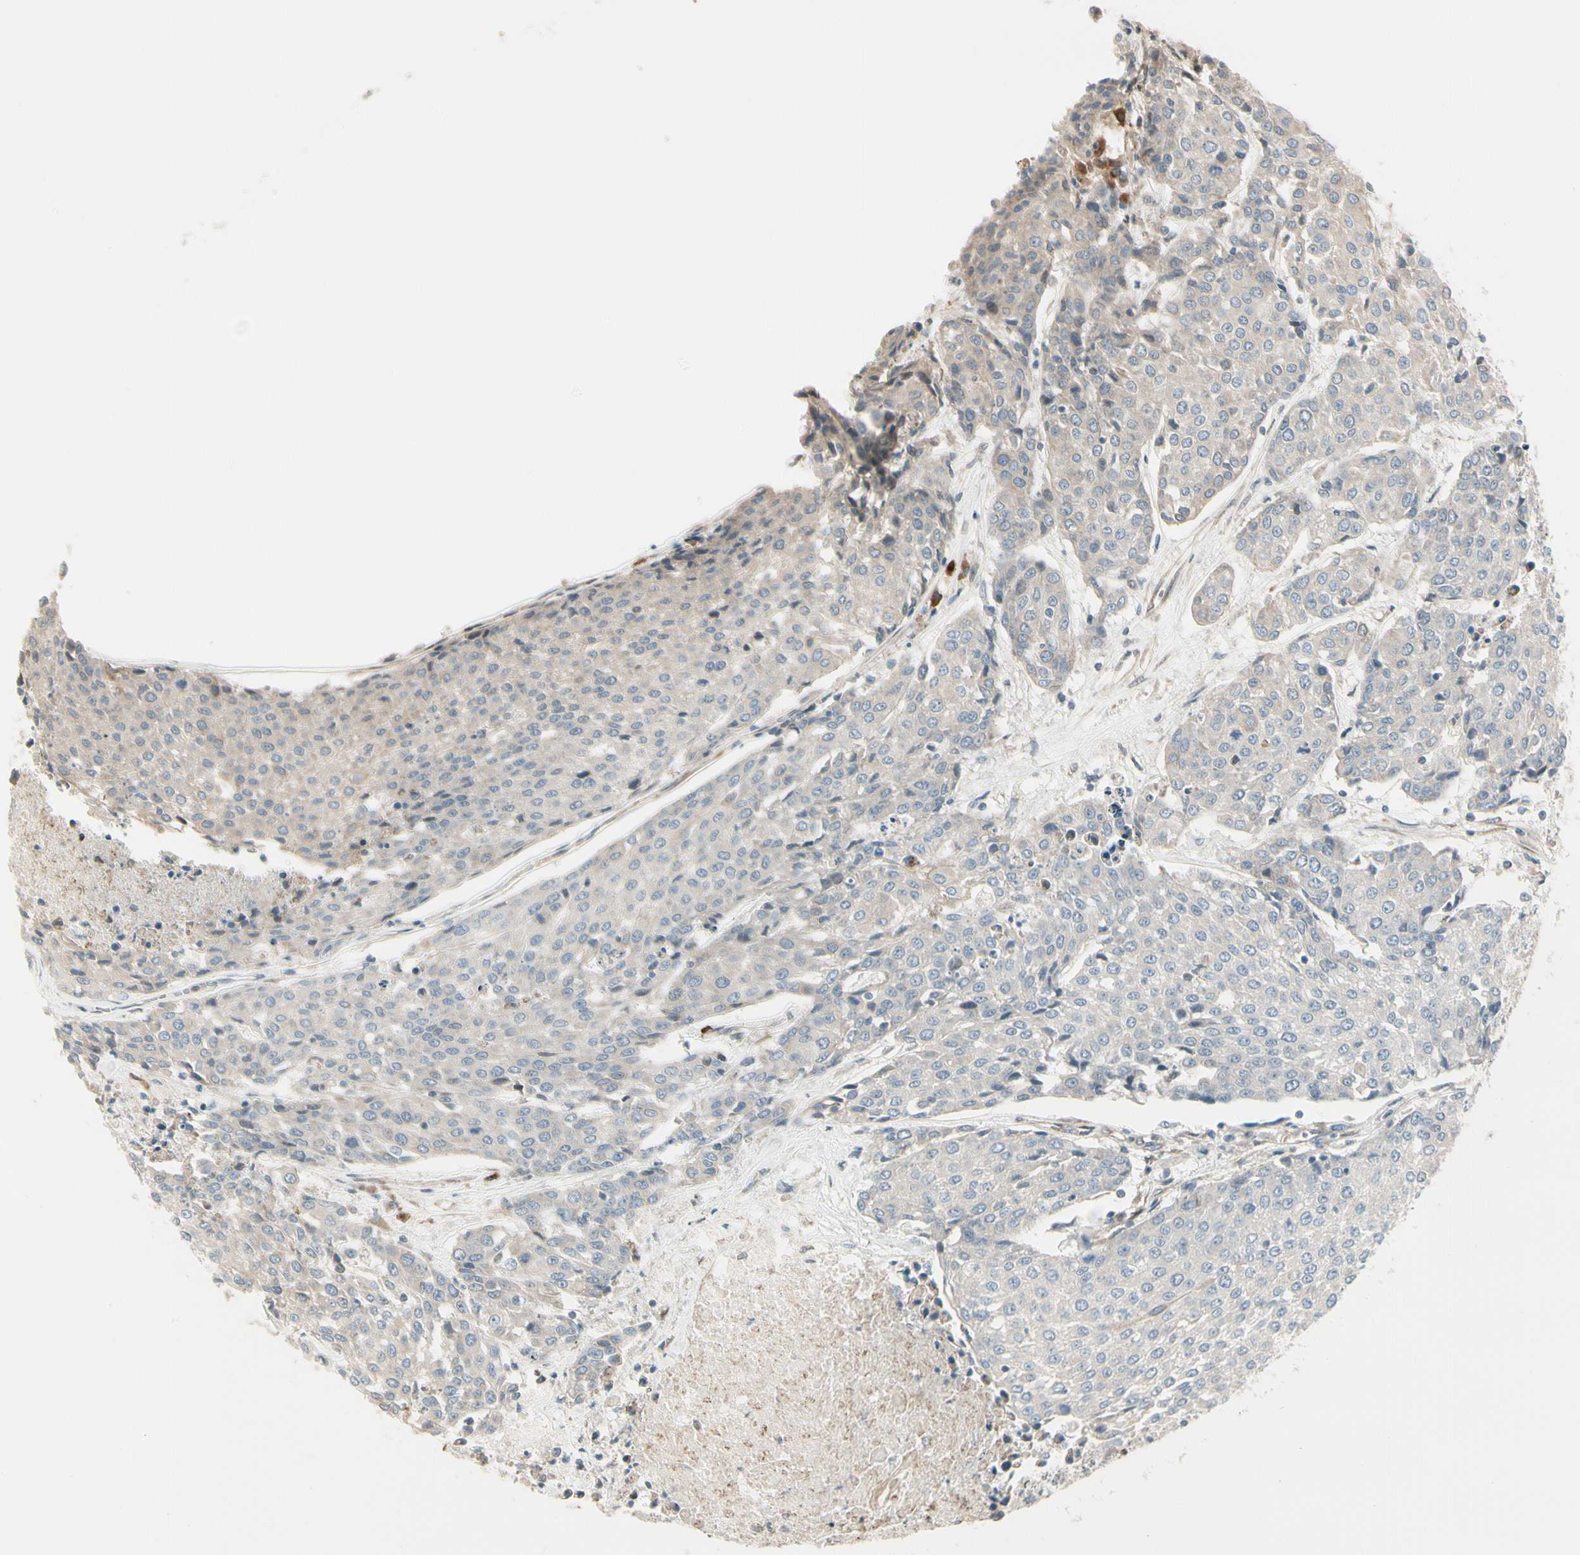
{"staining": {"intensity": "weak", "quantity": ">75%", "location": "cytoplasmic/membranous"}, "tissue": "urothelial cancer", "cell_type": "Tumor cells", "image_type": "cancer", "snomed": [{"axis": "morphology", "description": "Urothelial carcinoma, High grade"}, {"axis": "topography", "description": "Urinary bladder"}], "caption": "Tumor cells reveal weak cytoplasmic/membranous staining in about >75% of cells in urothelial carcinoma (high-grade).", "gene": "NUCB2", "patient": {"sex": "female", "age": 85}}